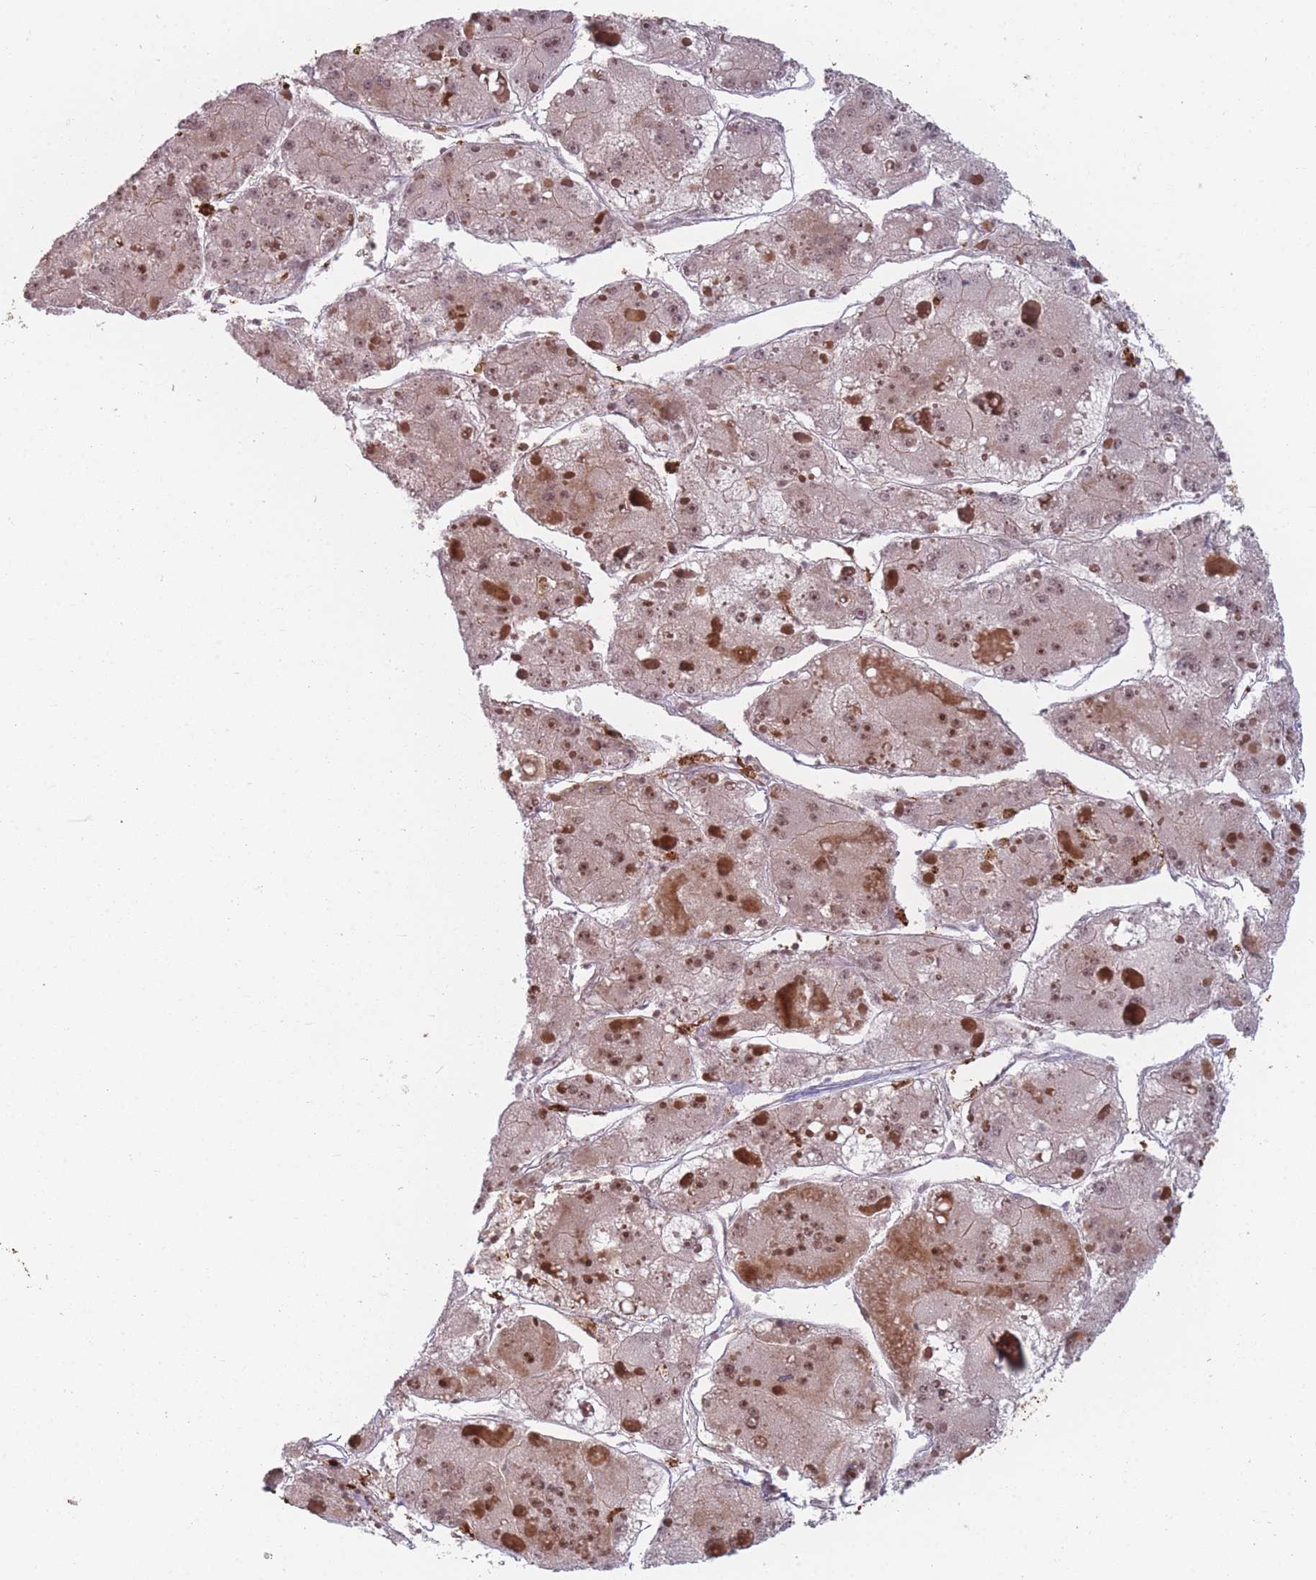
{"staining": {"intensity": "weak", "quantity": ">75%", "location": "nuclear"}, "tissue": "liver cancer", "cell_type": "Tumor cells", "image_type": "cancer", "snomed": [{"axis": "morphology", "description": "Carcinoma, Hepatocellular, NOS"}, {"axis": "topography", "description": "Liver"}], "caption": "Immunohistochemistry micrograph of neoplastic tissue: human liver cancer (hepatocellular carcinoma) stained using immunohistochemistry (IHC) displays low levels of weak protein expression localized specifically in the nuclear of tumor cells, appearing as a nuclear brown color.", "gene": "WDR55", "patient": {"sex": "female", "age": 73}}